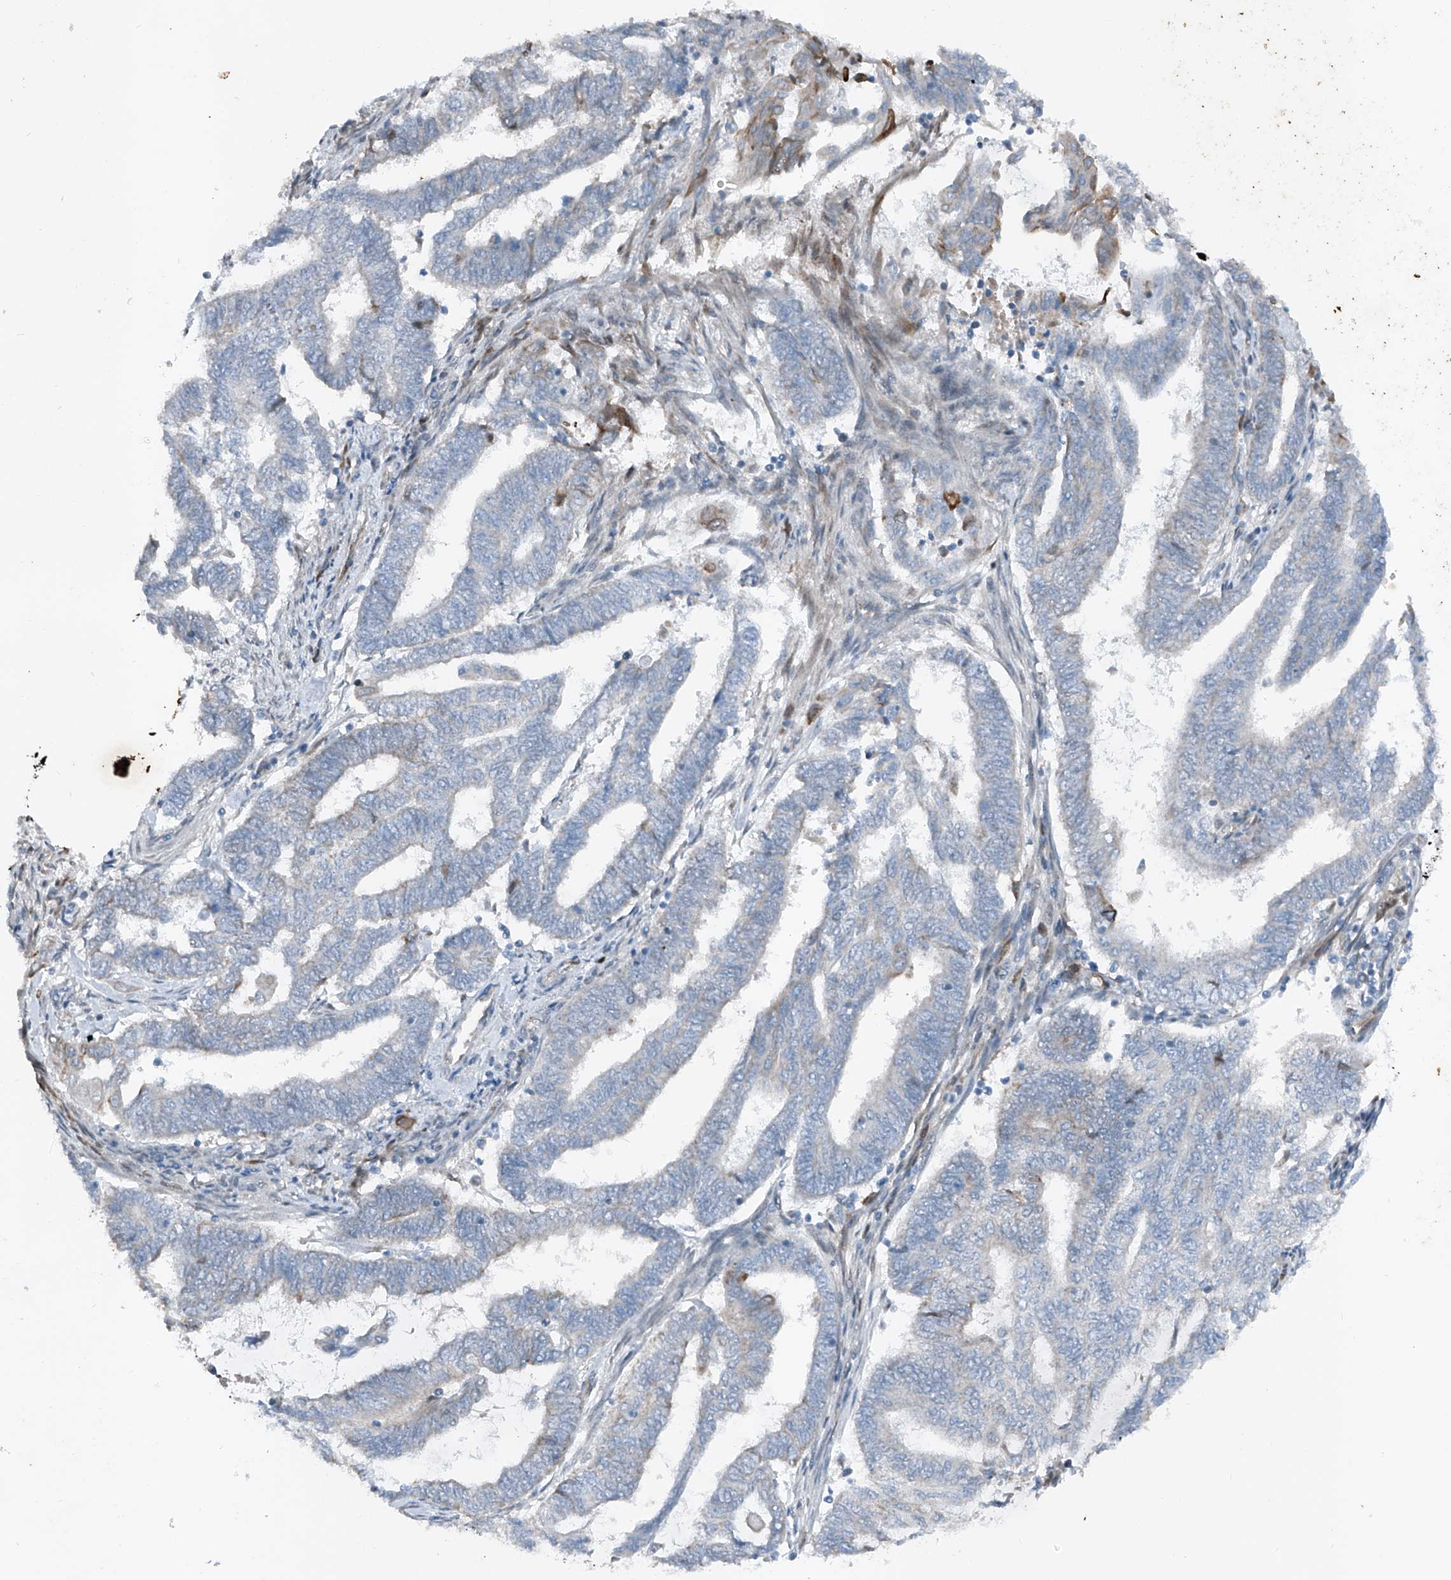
{"staining": {"intensity": "moderate", "quantity": "<25%", "location": "cytoplasmic/membranous"}, "tissue": "endometrial cancer", "cell_type": "Tumor cells", "image_type": "cancer", "snomed": [{"axis": "morphology", "description": "Adenocarcinoma, NOS"}, {"axis": "topography", "description": "Uterus"}, {"axis": "topography", "description": "Endometrium"}], "caption": "There is low levels of moderate cytoplasmic/membranous positivity in tumor cells of endometrial adenocarcinoma, as demonstrated by immunohistochemical staining (brown color).", "gene": "DYRK1B", "patient": {"sex": "female", "age": 70}}